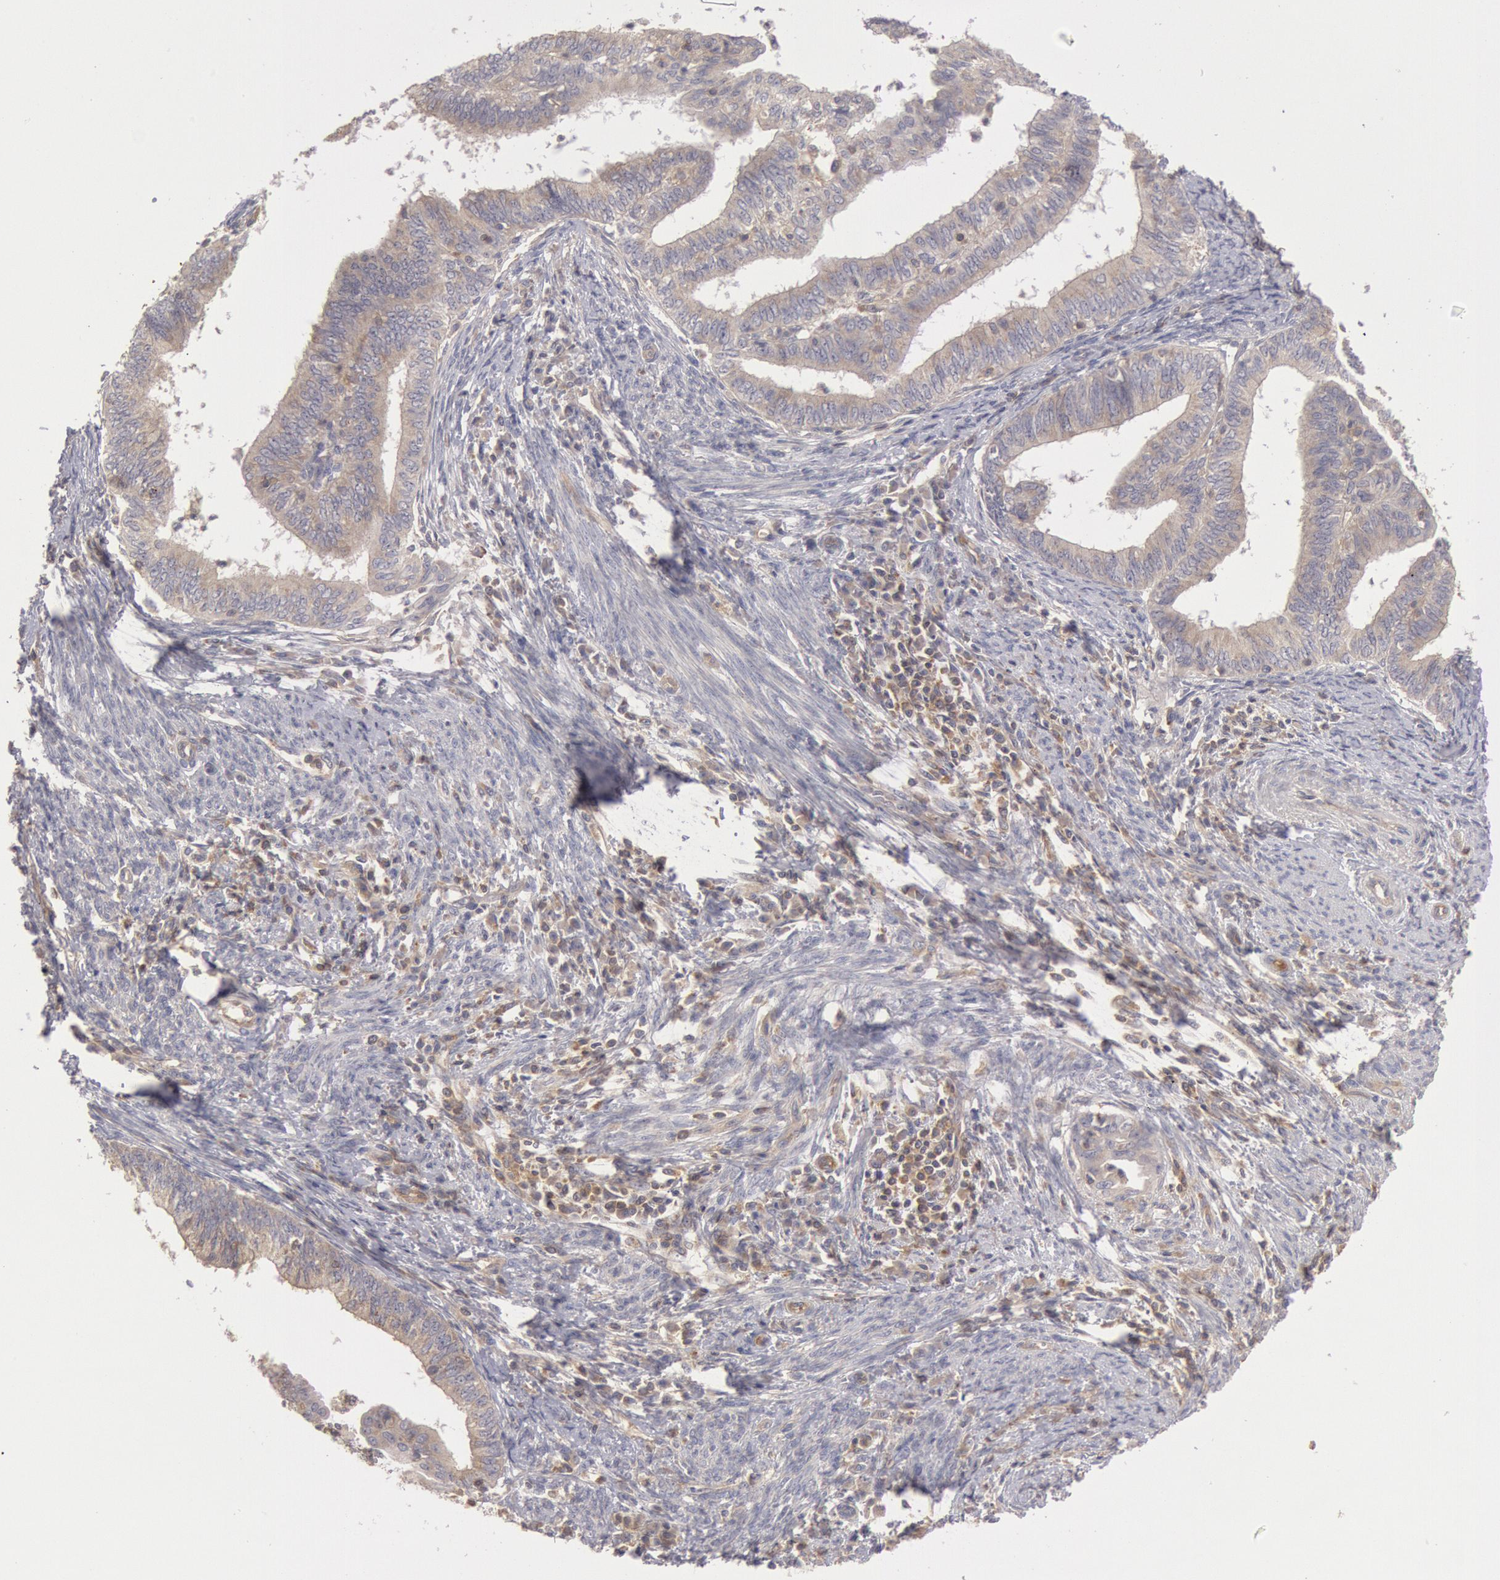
{"staining": {"intensity": "weak", "quantity": ">75%", "location": "cytoplasmic/membranous"}, "tissue": "endometrial cancer", "cell_type": "Tumor cells", "image_type": "cancer", "snomed": [{"axis": "morphology", "description": "Adenocarcinoma, NOS"}, {"axis": "topography", "description": "Endometrium"}], "caption": "A brown stain shows weak cytoplasmic/membranous expression of a protein in human endometrial adenocarcinoma tumor cells.", "gene": "PIK3R1", "patient": {"sex": "female", "age": 66}}